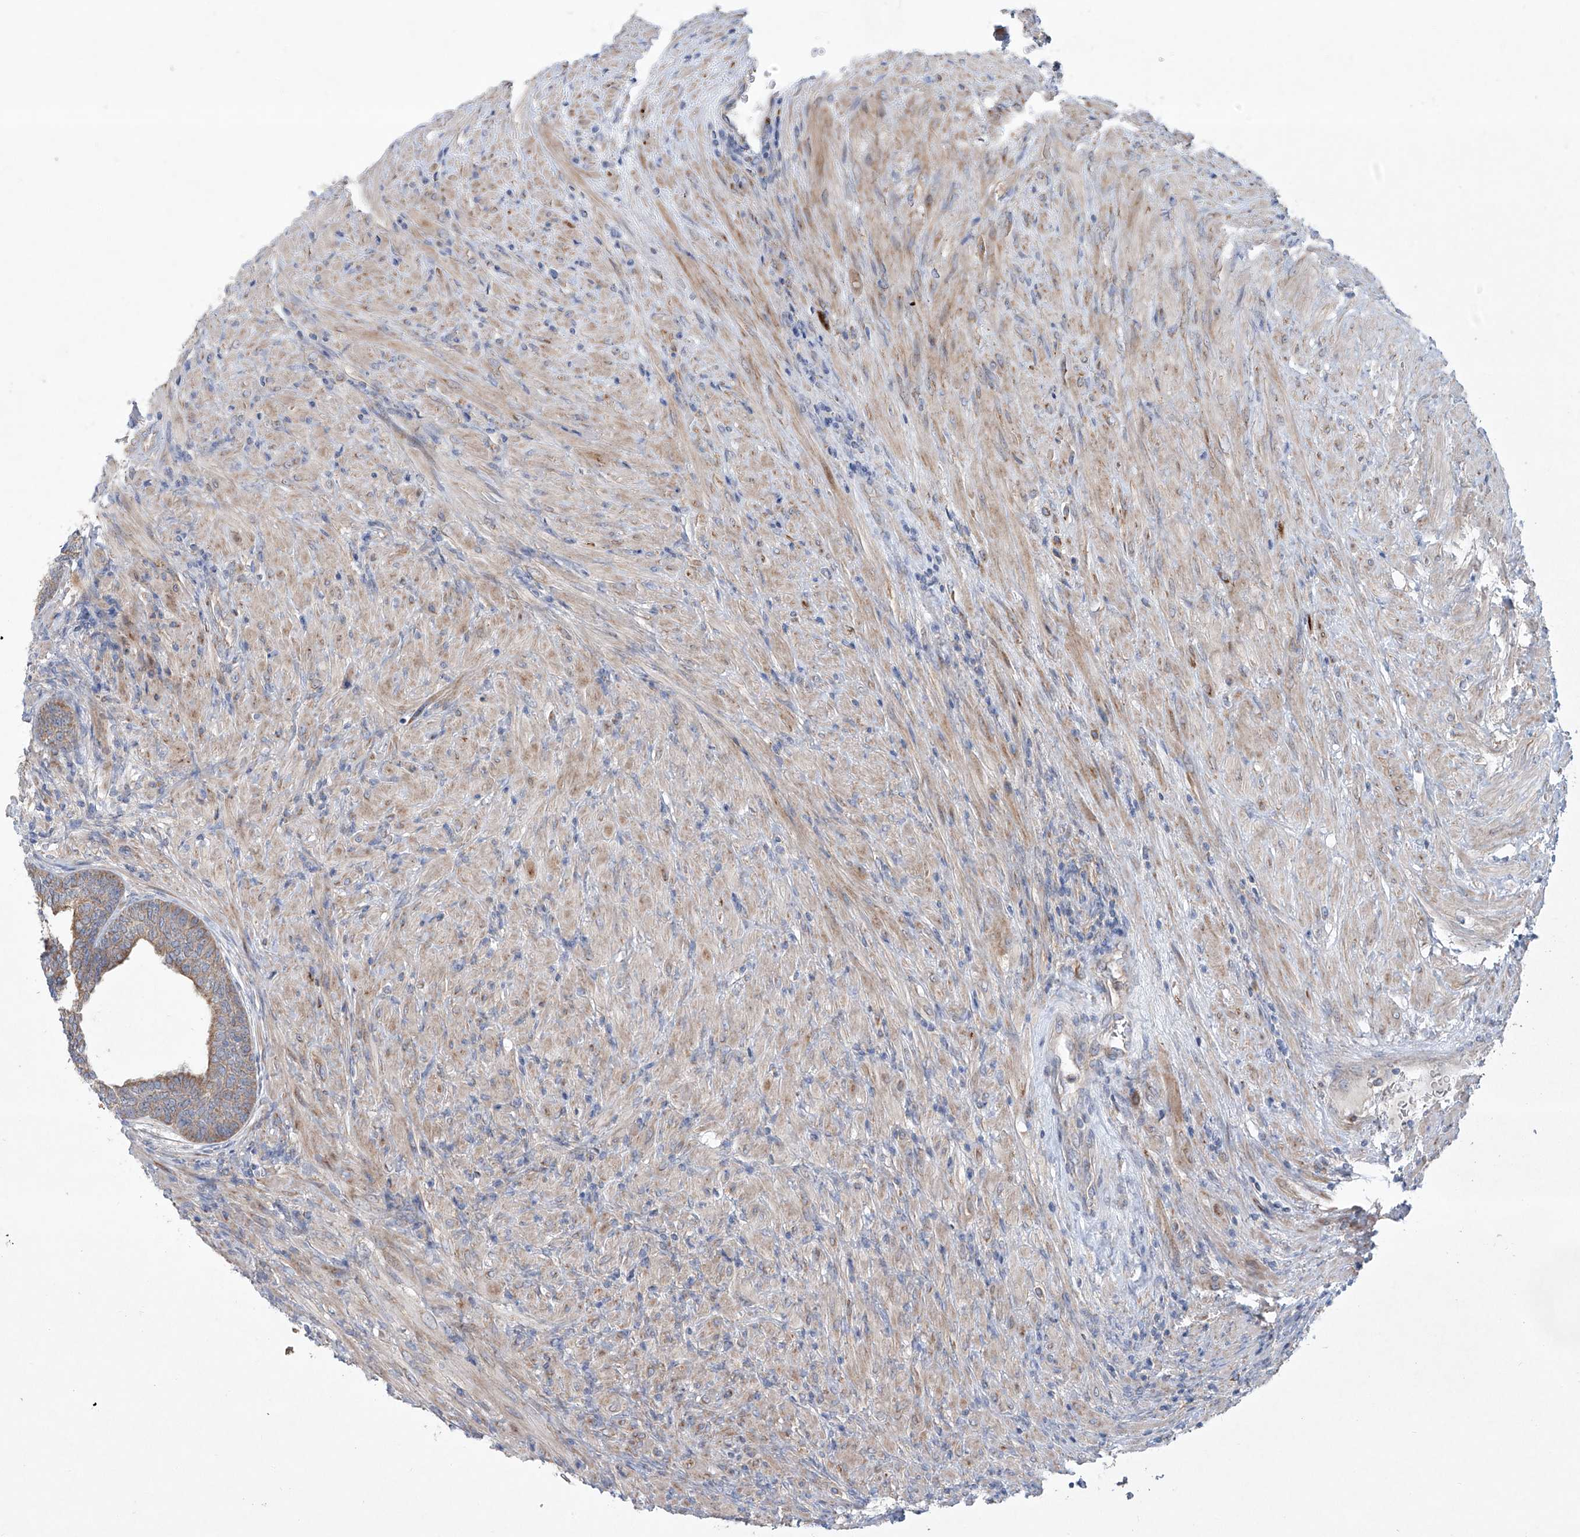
{"staining": {"intensity": "moderate", "quantity": ">75%", "location": "cytoplasmic/membranous"}, "tissue": "prostate", "cell_type": "Glandular cells", "image_type": "normal", "snomed": [{"axis": "morphology", "description": "Normal tissue, NOS"}, {"axis": "topography", "description": "Prostate"}], "caption": "Normal prostate reveals moderate cytoplasmic/membranous expression in approximately >75% of glandular cells.", "gene": "KLC4", "patient": {"sex": "male", "age": 76}}